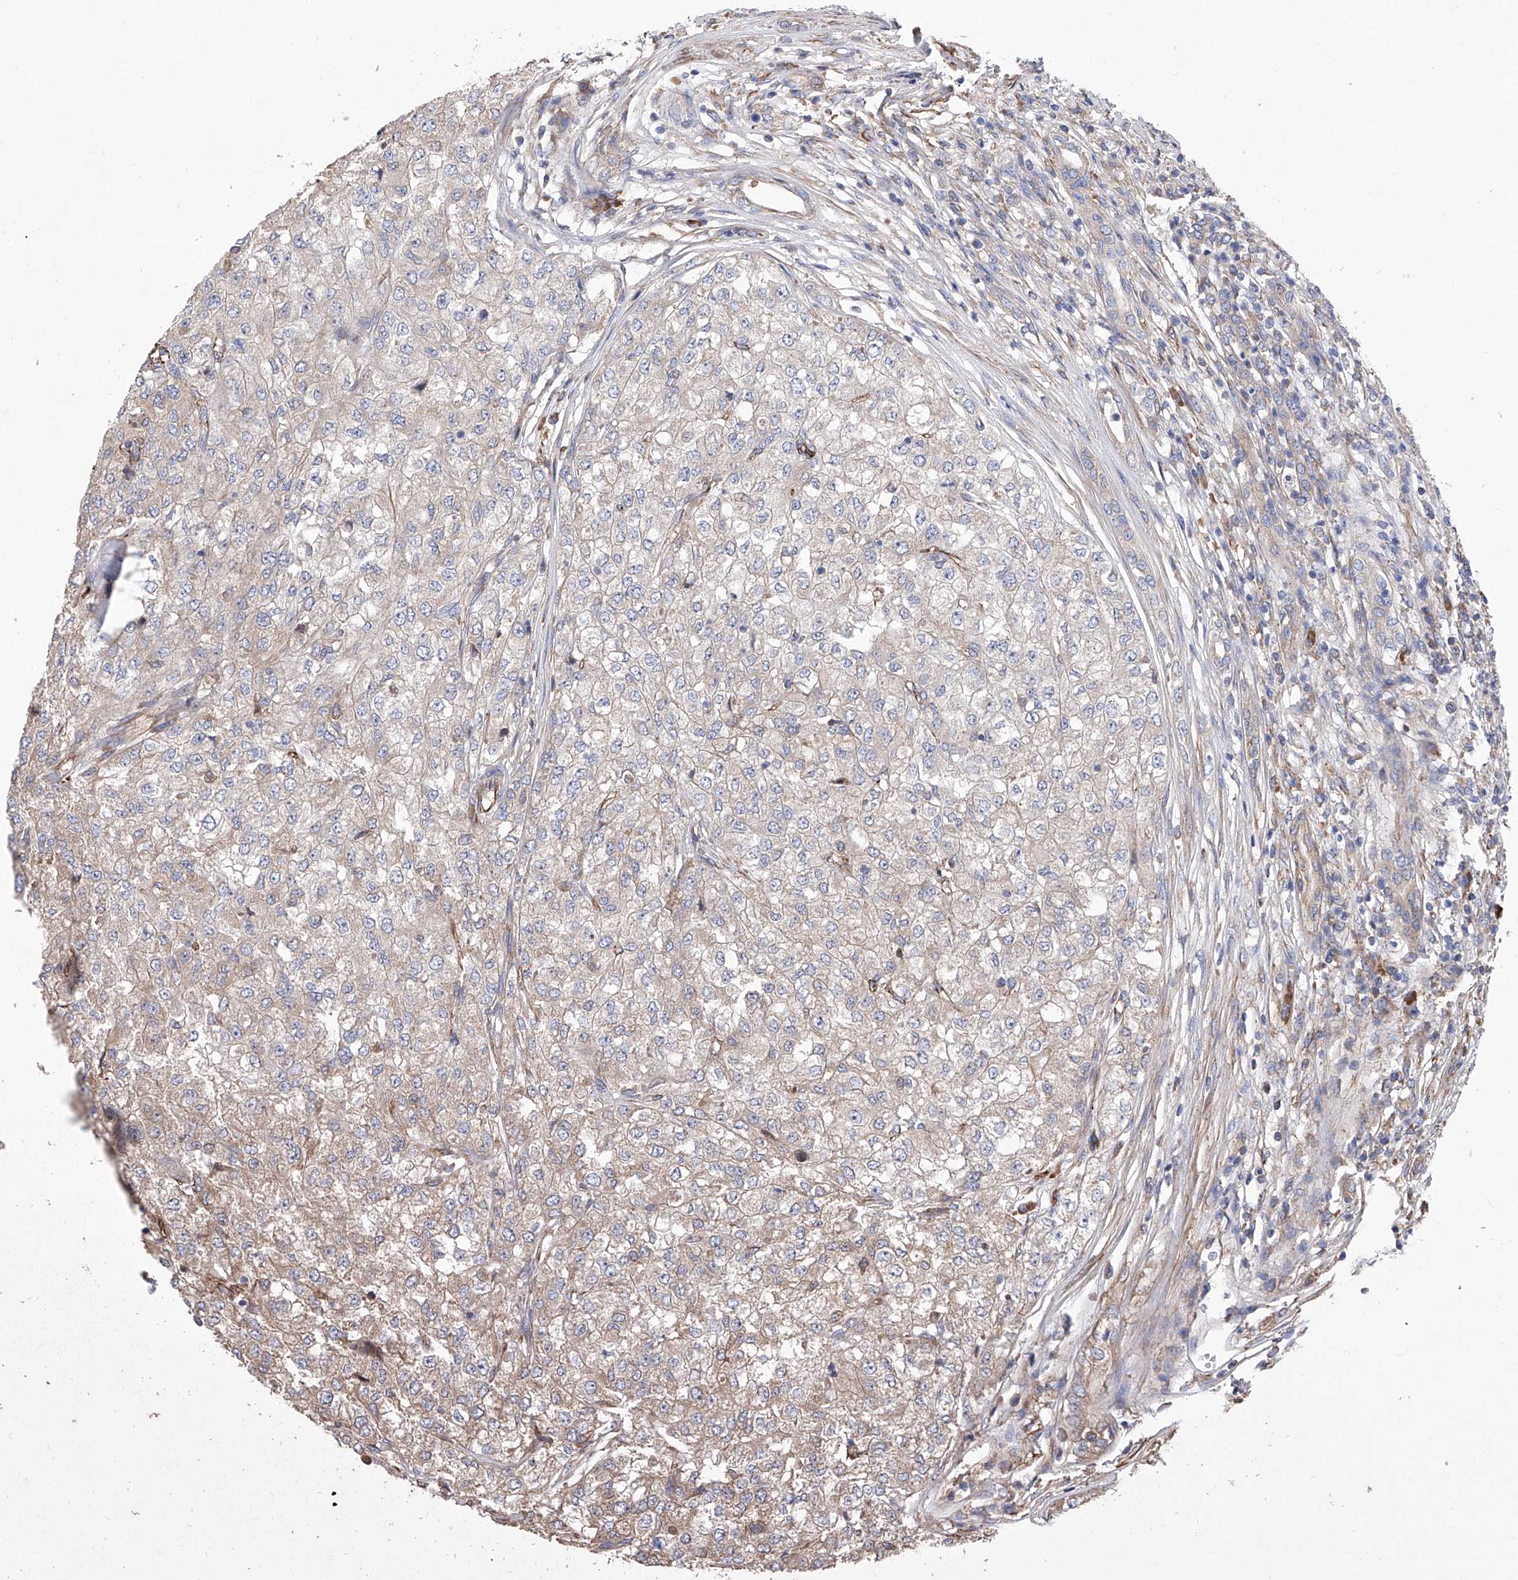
{"staining": {"intensity": "weak", "quantity": "<25%", "location": "cytoplasmic/membranous"}, "tissue": "renal cancer", "cell_type": "Tumor cells", "image_type": "cancer", "snomed": [{"axis": "morphology", "description": "Adenocarcinoma, NOS"}, {"axis": "topography", "description": "Kidney"}], "caption": "There is no significant expression in tumor cells of renal cancer (adenocarcinoma). Nuclei are stained in blue.", "gene": "INPP5B", "patient": {"sex": "female", "age": 54}}